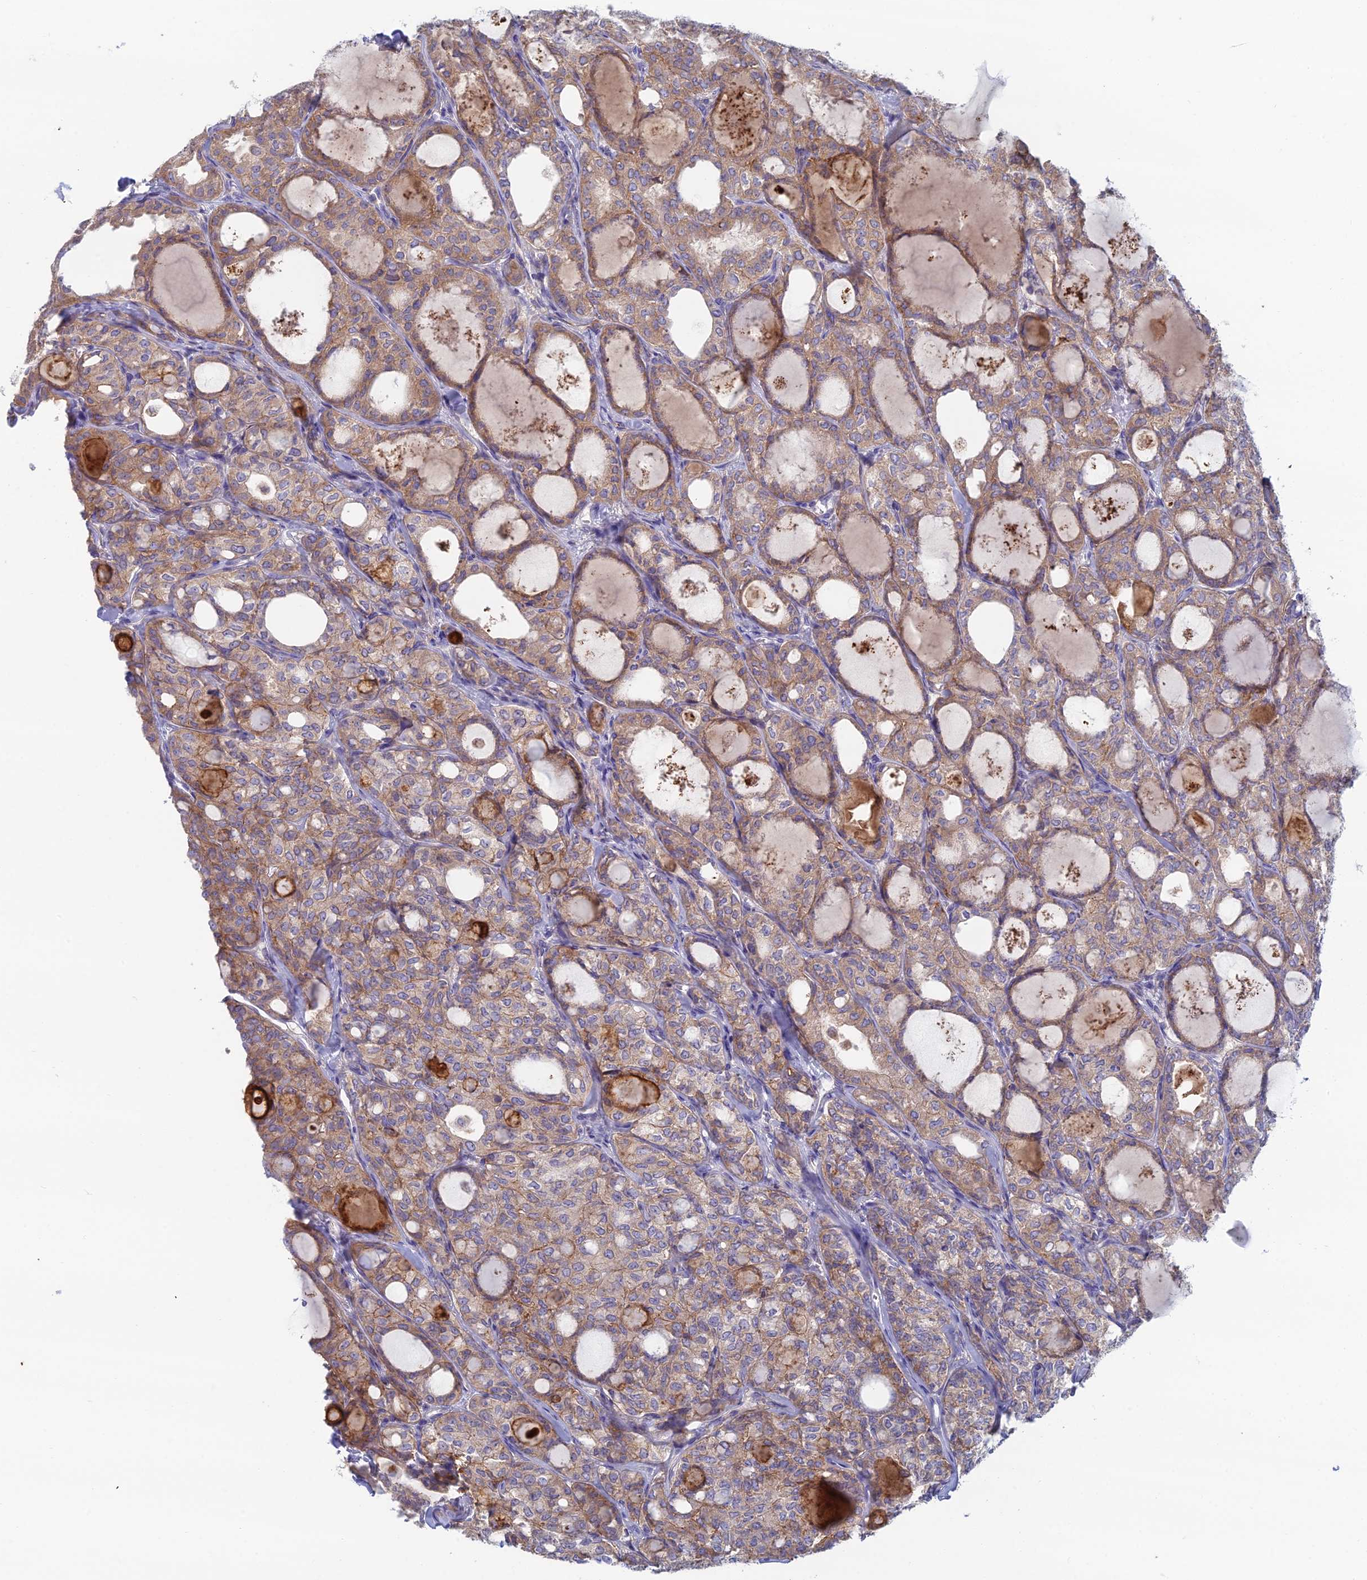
{"staining": {"intensity": "weak", "quantity": "25%-75%", "location": "cytoplasmic/membranous"}, "tissue": "thyroid cancer", "cell_type": "Tumor cells", "image_type": "cancer", "snomed": [{"axis": "morphology", "description": "Follicular adenoma carcinoma, NOS"}, {"axis": "topography", "description": "Thyroid gland"}], "caption": "IHC (DAB) staining of thyroid cancer (follicular adenoma carcinoma) exhibits weak cytoplasmic/membranous protein staining in approximately 25%-75% of tumor cells.", "gene": "IFTAP", "patient": {"sex": "male", "age": 75}}